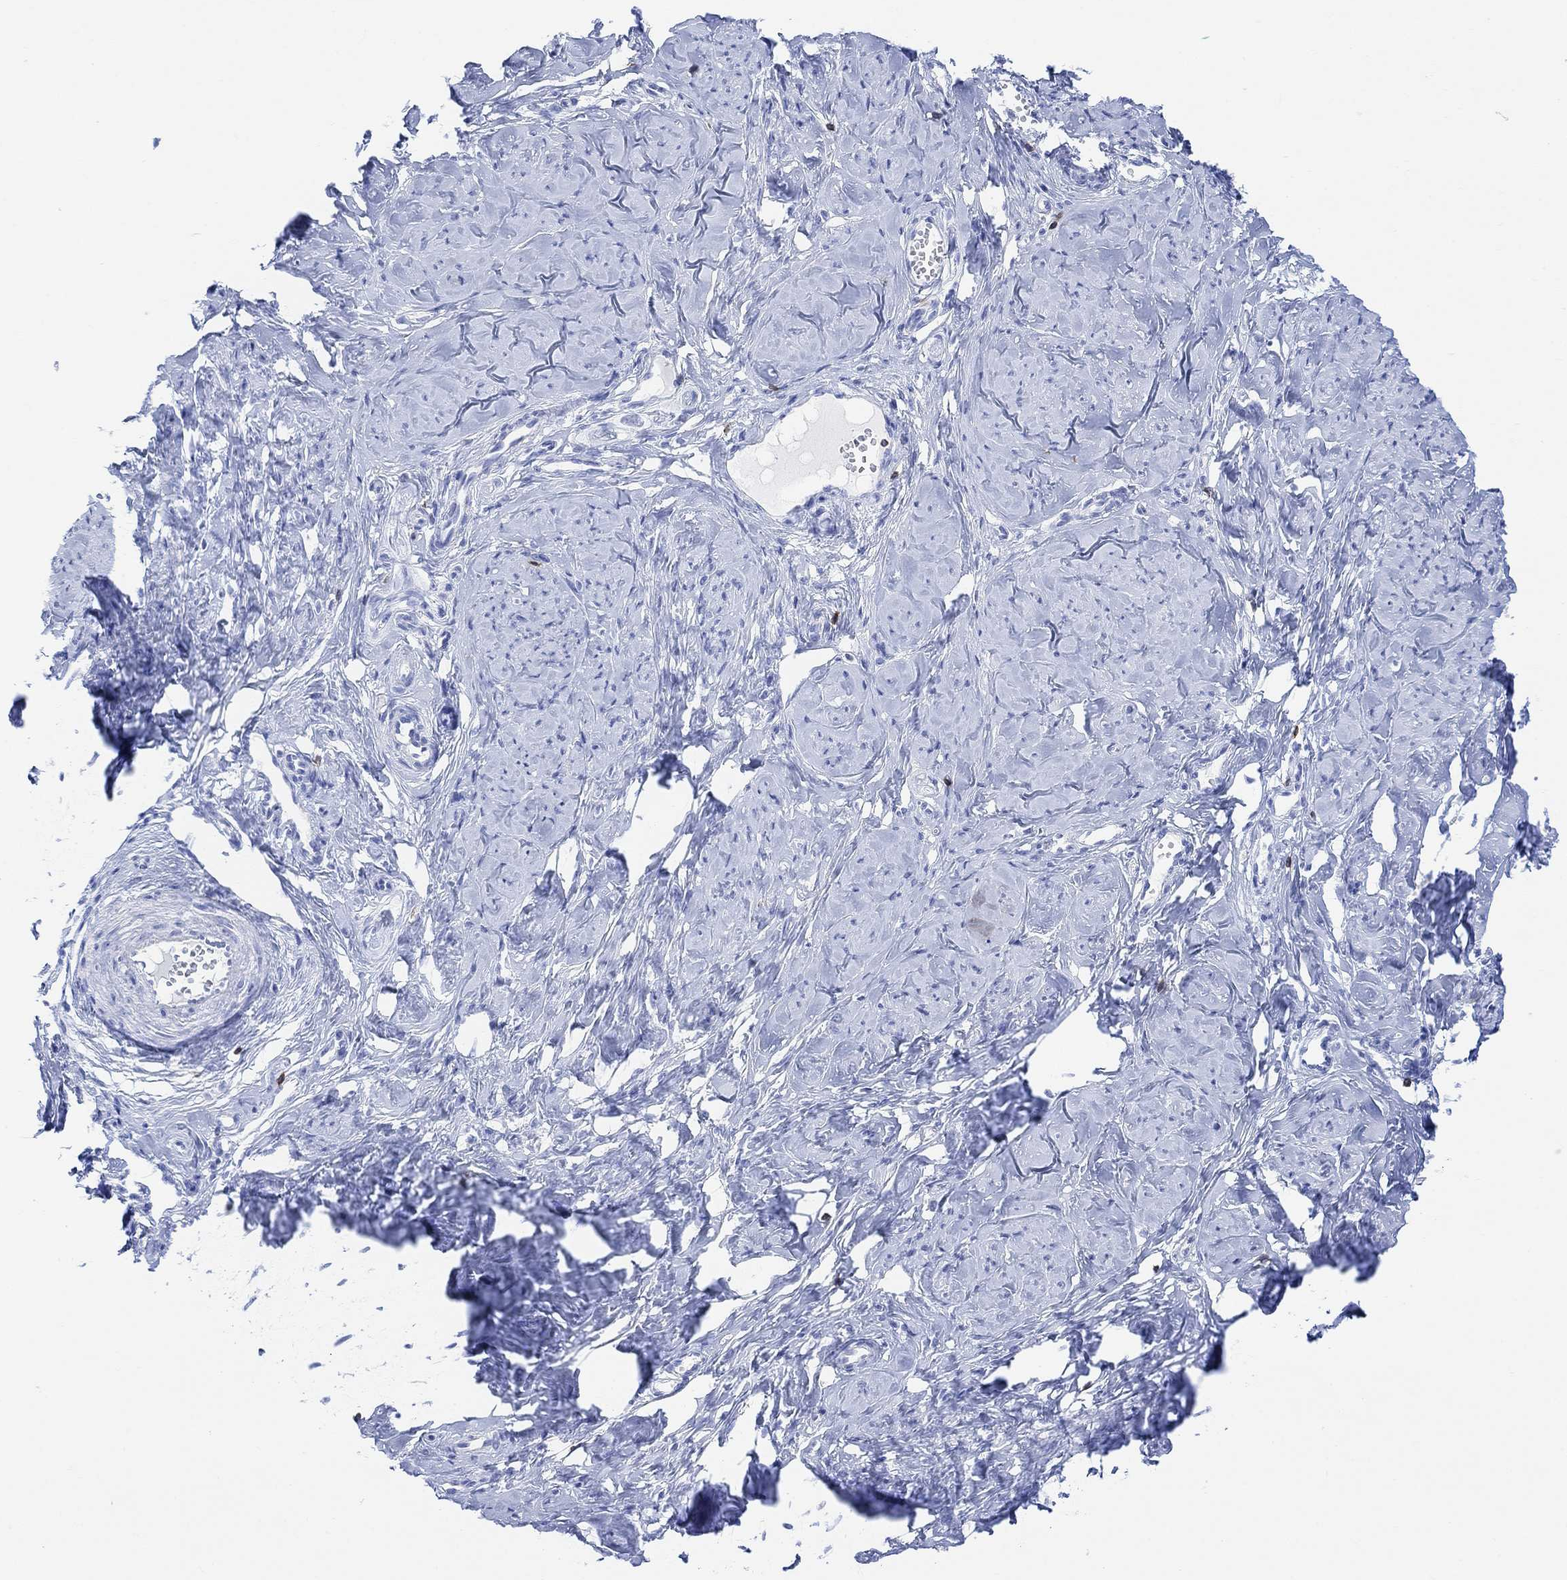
{"staining": {"intensity": "negative", "quantity": "none", "location": "none"}, "tissue": "smooth muscle", "cell_type": "Smooth muscle cells", "image_type": "normal", "snomed": [{"axis": "morphology", "description": "Normal tissue, NOS"}, {"axis": "topography", "description": "Smooth muscle"}], "caption": "DAB (3,3'-diaminobenzidine) immunohistochemical staining of unremarkable smooth muscle reveals no significant staining in smooth muscle cells.", "gene": "GPR65", "patient": {"sex": "female", "age": 48}}